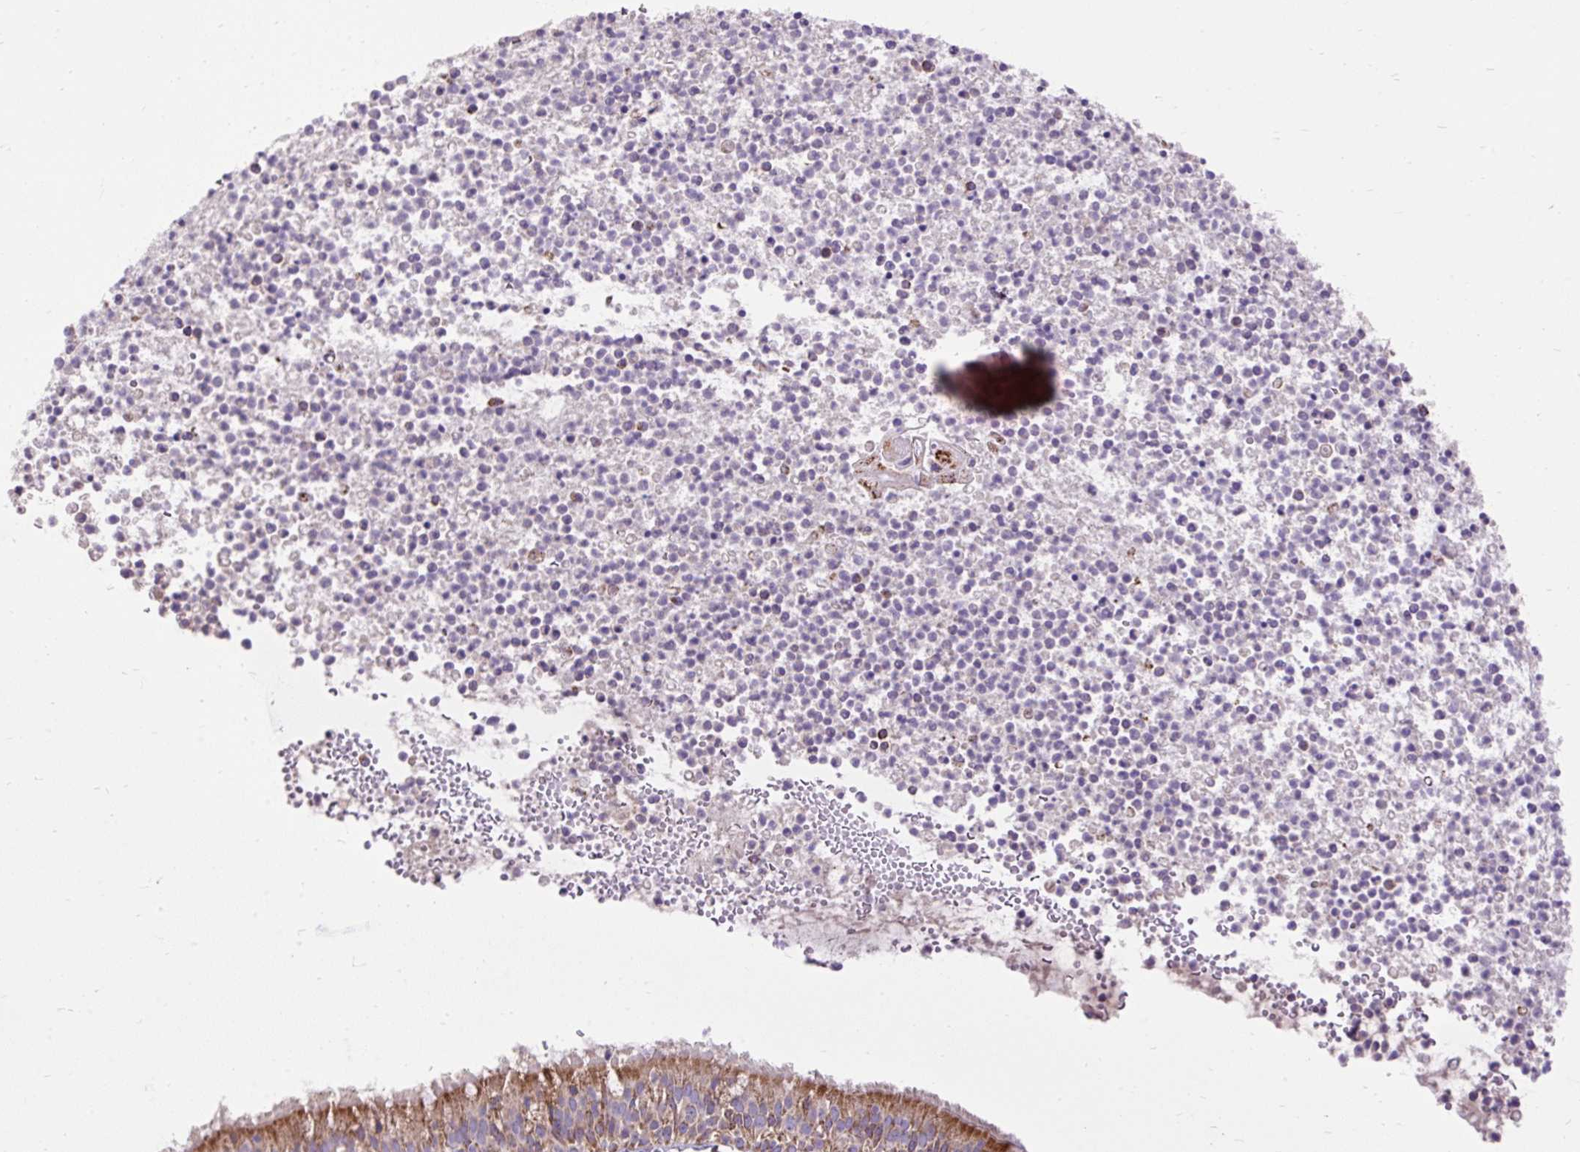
{"staining": {"intensity": "moderate", "quantity": ">75%", "location": "cytoplasmic/membranous"}, "tissue": "bronchus", "cell_type": "Respiratory epithelial cells", "image_type": "normal", "snomed": [{"axis": "morphology", "description": "Normal tissue, NOS"}, {"axis": "topography", "description": "Cartilage tissue"}, {"axis": "topography", "description": "Bronchus"}], "caption": "Moderate cytoplasmic/membranous expression is identified in approximately >75% of respiratory epithelial cells in unremarkable bronchus.", "gene": "TOMM40", "patient": {"sex": "male", "age": 56}}